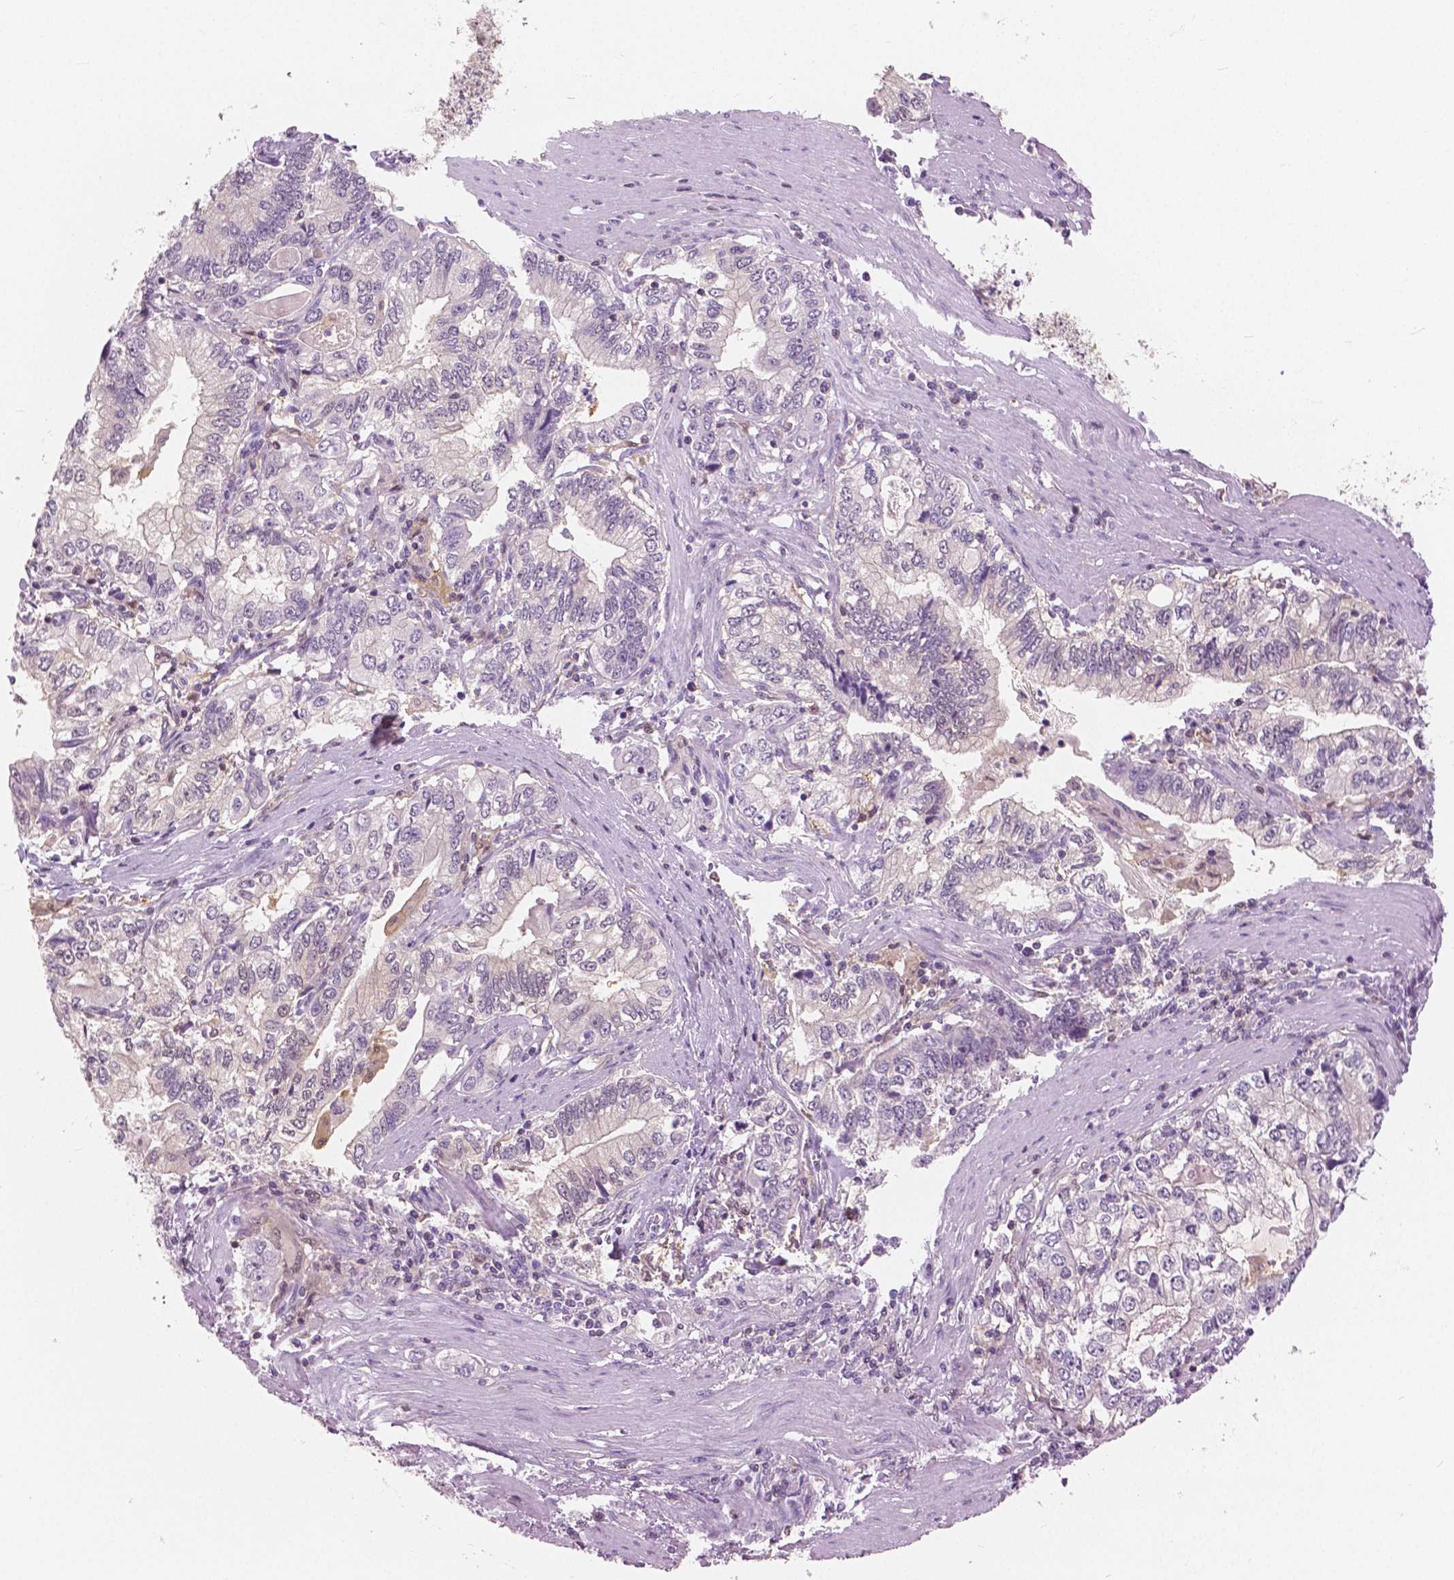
{"staining": {"intensity": "negative", "quantity": "none", "location": "none"}, "tissue": "stomach cancer", "cell_type": "Tumor cells", "image_type": "cancer", "snomed": [{"axis": "morphology", "description": "Adenocarcinoma, NOS"}, {"axis": "topography", "description": "Stomach, lower"}], "caption": "Immunohistochemistry (IHC) photomicrograph of stomach cancer stained for a protein (brown), which reveals no positivity in tumor cells. (Brightfield microscopy of DAB (3,3'-diaminobenzidine) immunohistochemistry (IHC) at high magnification).", "gene": "GALM", "patient": {"sex": "female", "age": 72}}